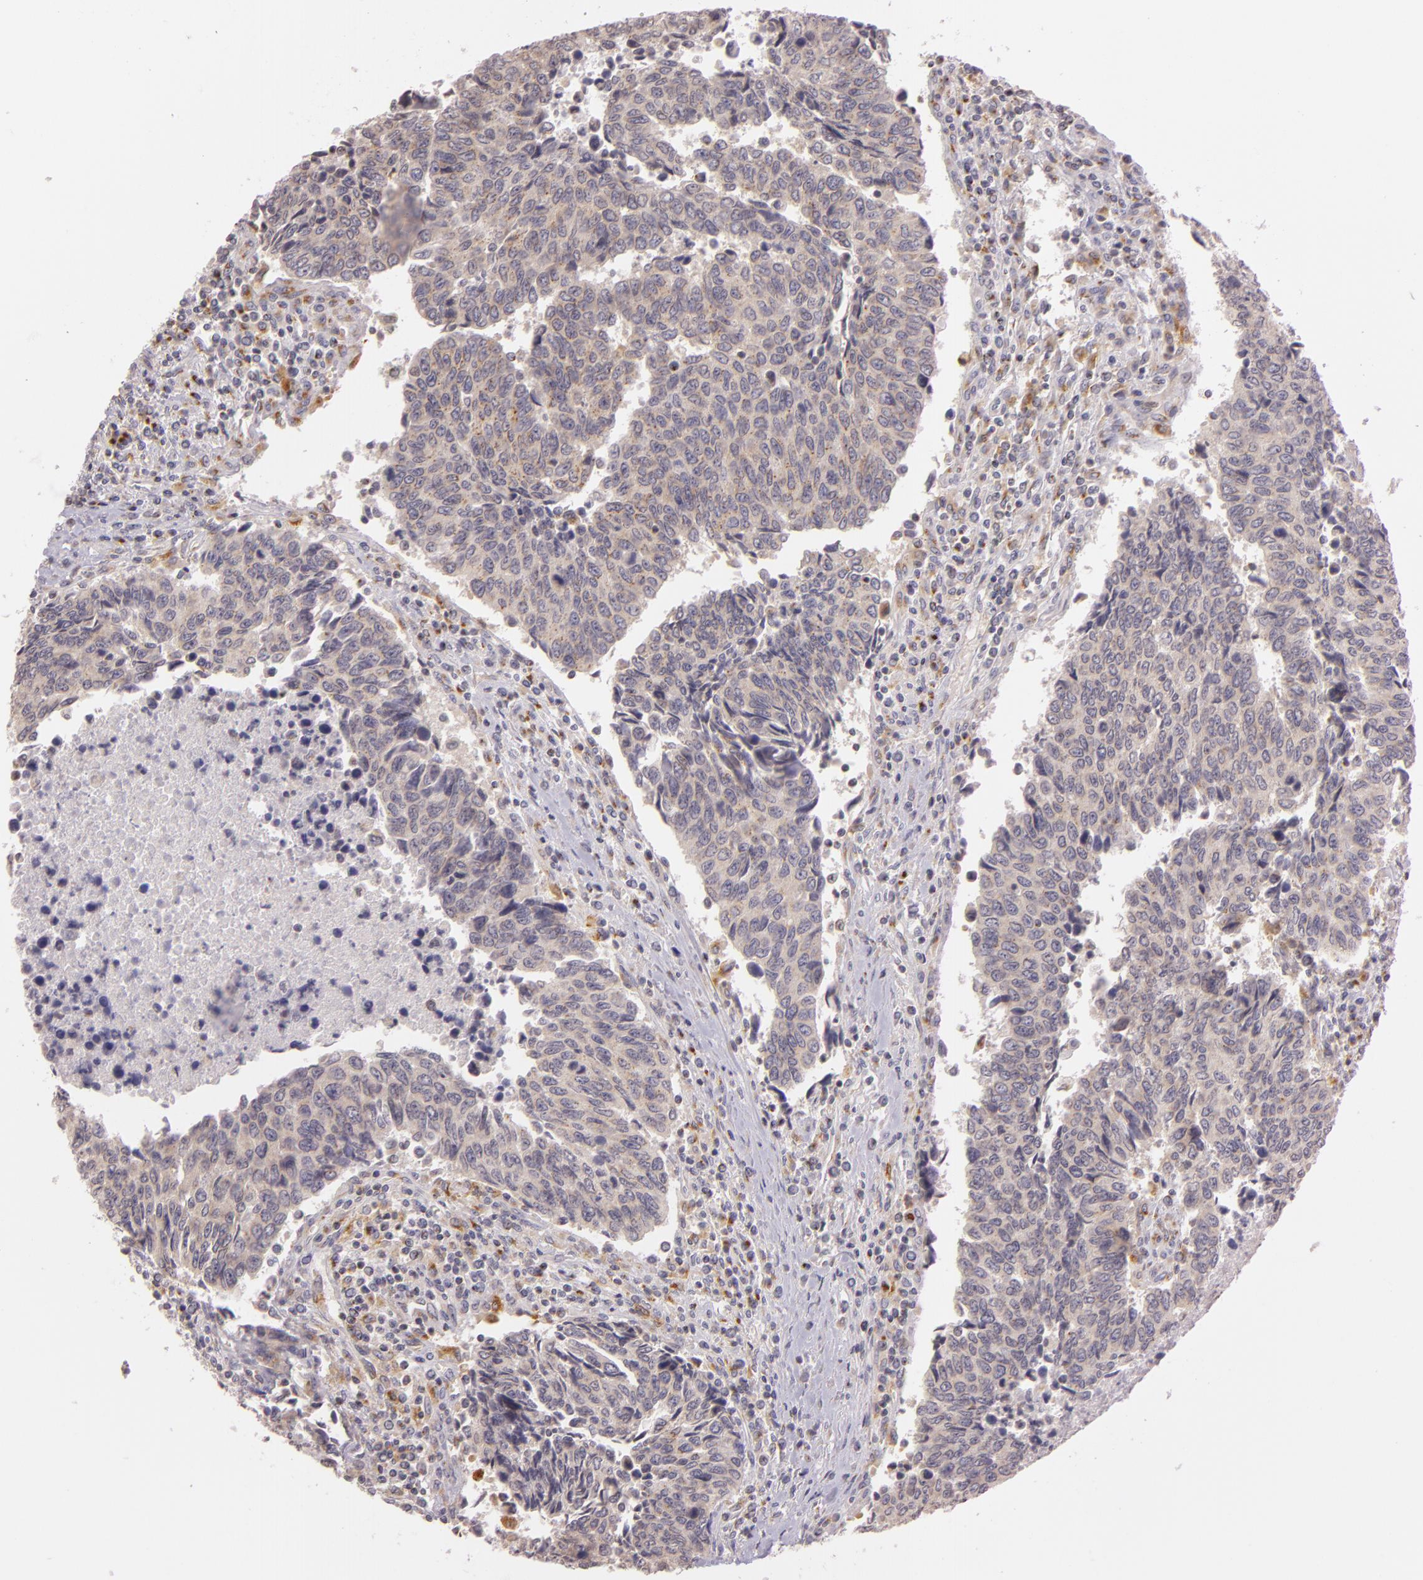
{"staining": {"intensity": "weak", "quantity": ">75%", "location": "cytoplasmic/membranous"}, "tissue": "urothelial cancer", "cell_type": "Tumor cells", "image_type": "cancer", "snomed": [{"axis": "morphology", "description": "Urothelial carcinoma, High grade"}, {"axis": "topography", "description": "Urinary bladder"}], "caption": "Immunohistochemistry (IHC) of urothelial cancer displays low levels of weak cytoplasmic/membranous positivity in approximately >75% of tumor cells. (DAB (3,3'-diaminobenzidine) = brown stain, brightfield microscopy at high magnification).", "gene": "LGMN", "patient": {"sex": "male", "age": 86}}